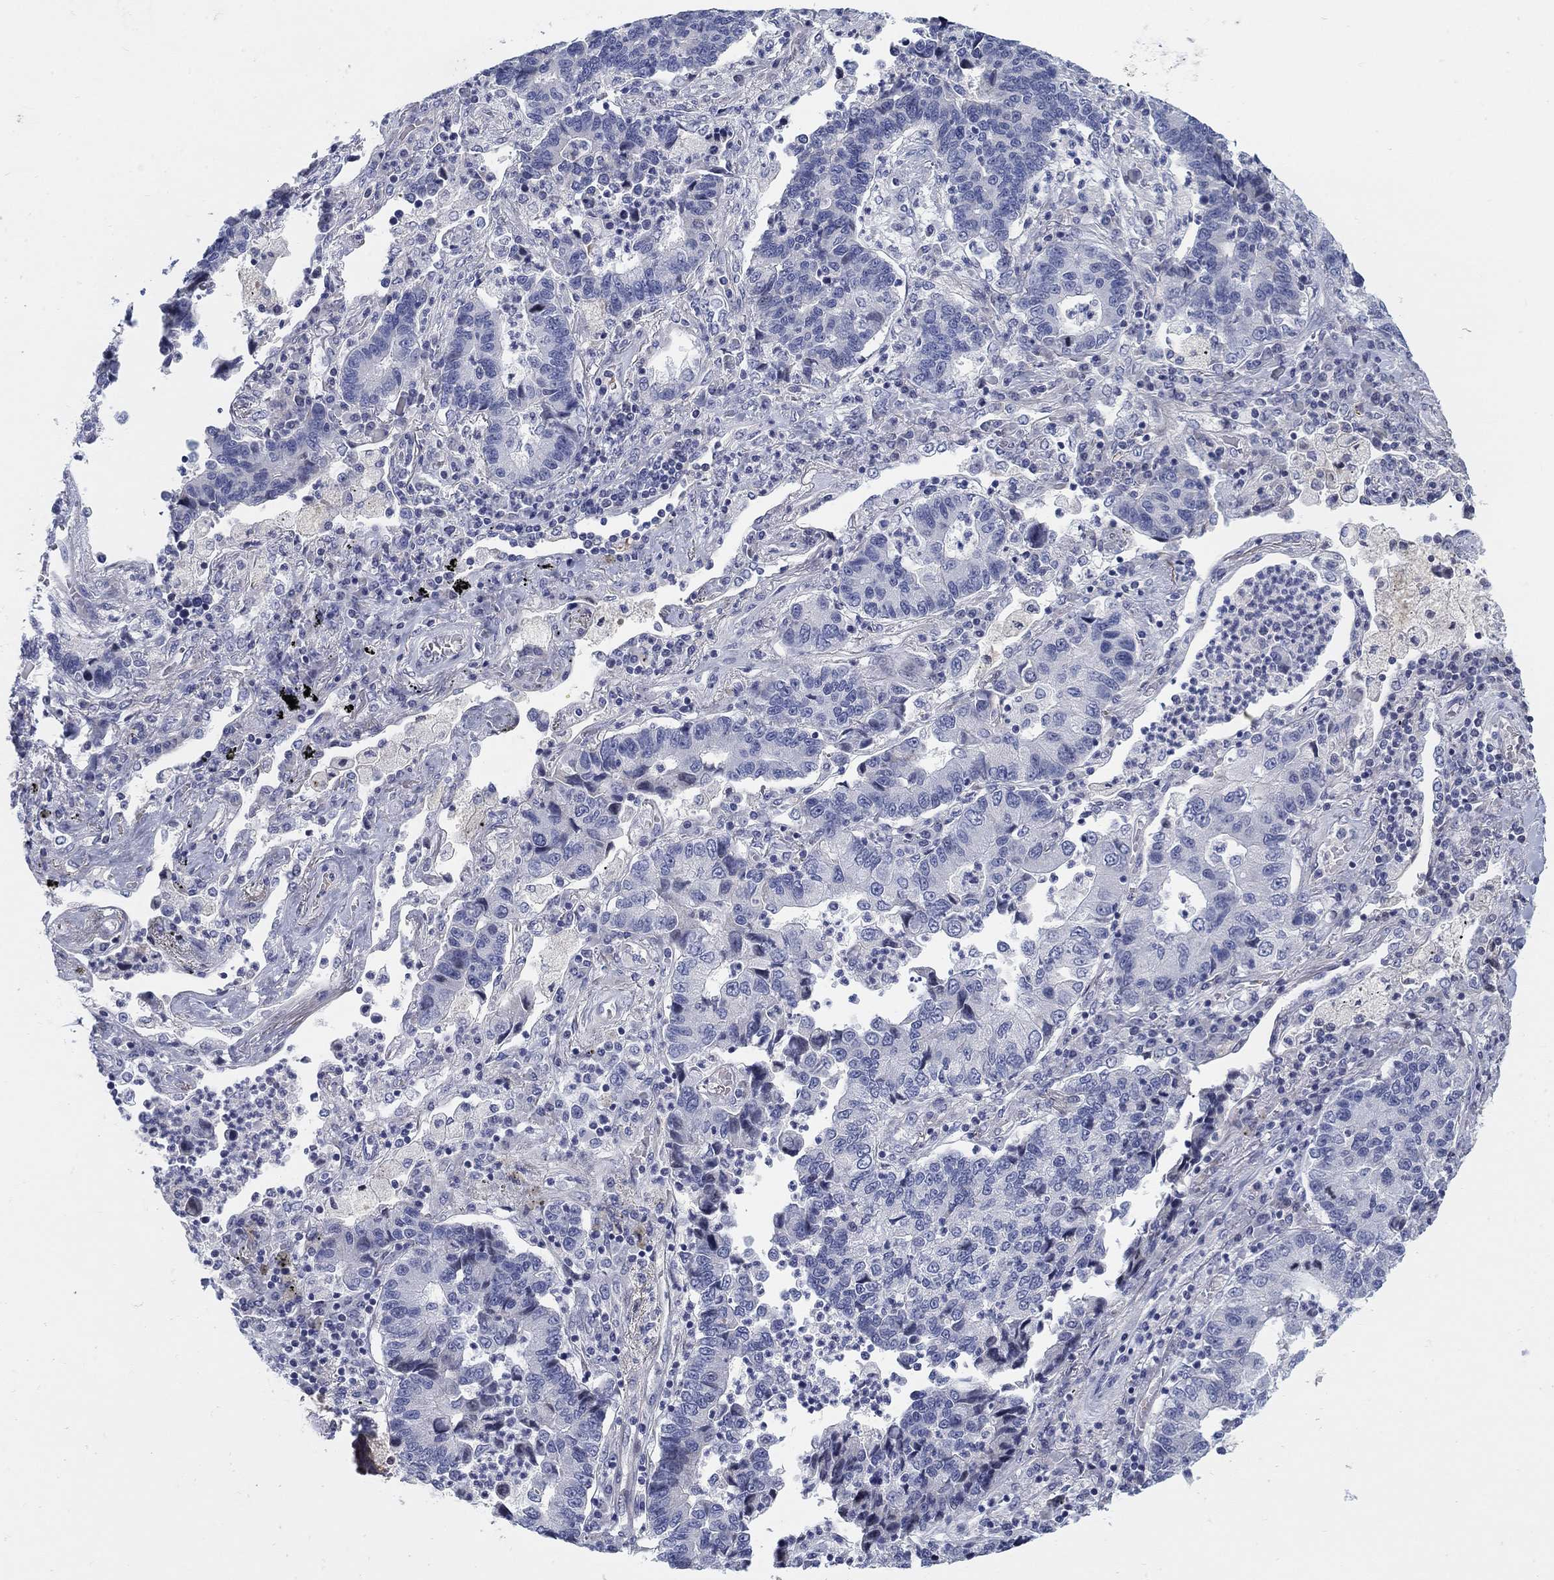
{"staining": {"intensity": "negative", "quantity": "none", "location": "none"}, "tissue": "lung cancer", "cell_type": "Tumor cells", "image_type": "cancer", "snomed": [{"axis": "morphology", "description": "Adenocarcinoma, NOS"}, {"axis": "topography", "description": "Lung"}], "caption": "Immunohistochemistry (IHC) image of adenocarcinoma (lung) stained for a protein (brown), which demonstrates no positivity in tumor cells.", "gene": "HEATR4", "patient": {"sex": "female", "age": 57}}